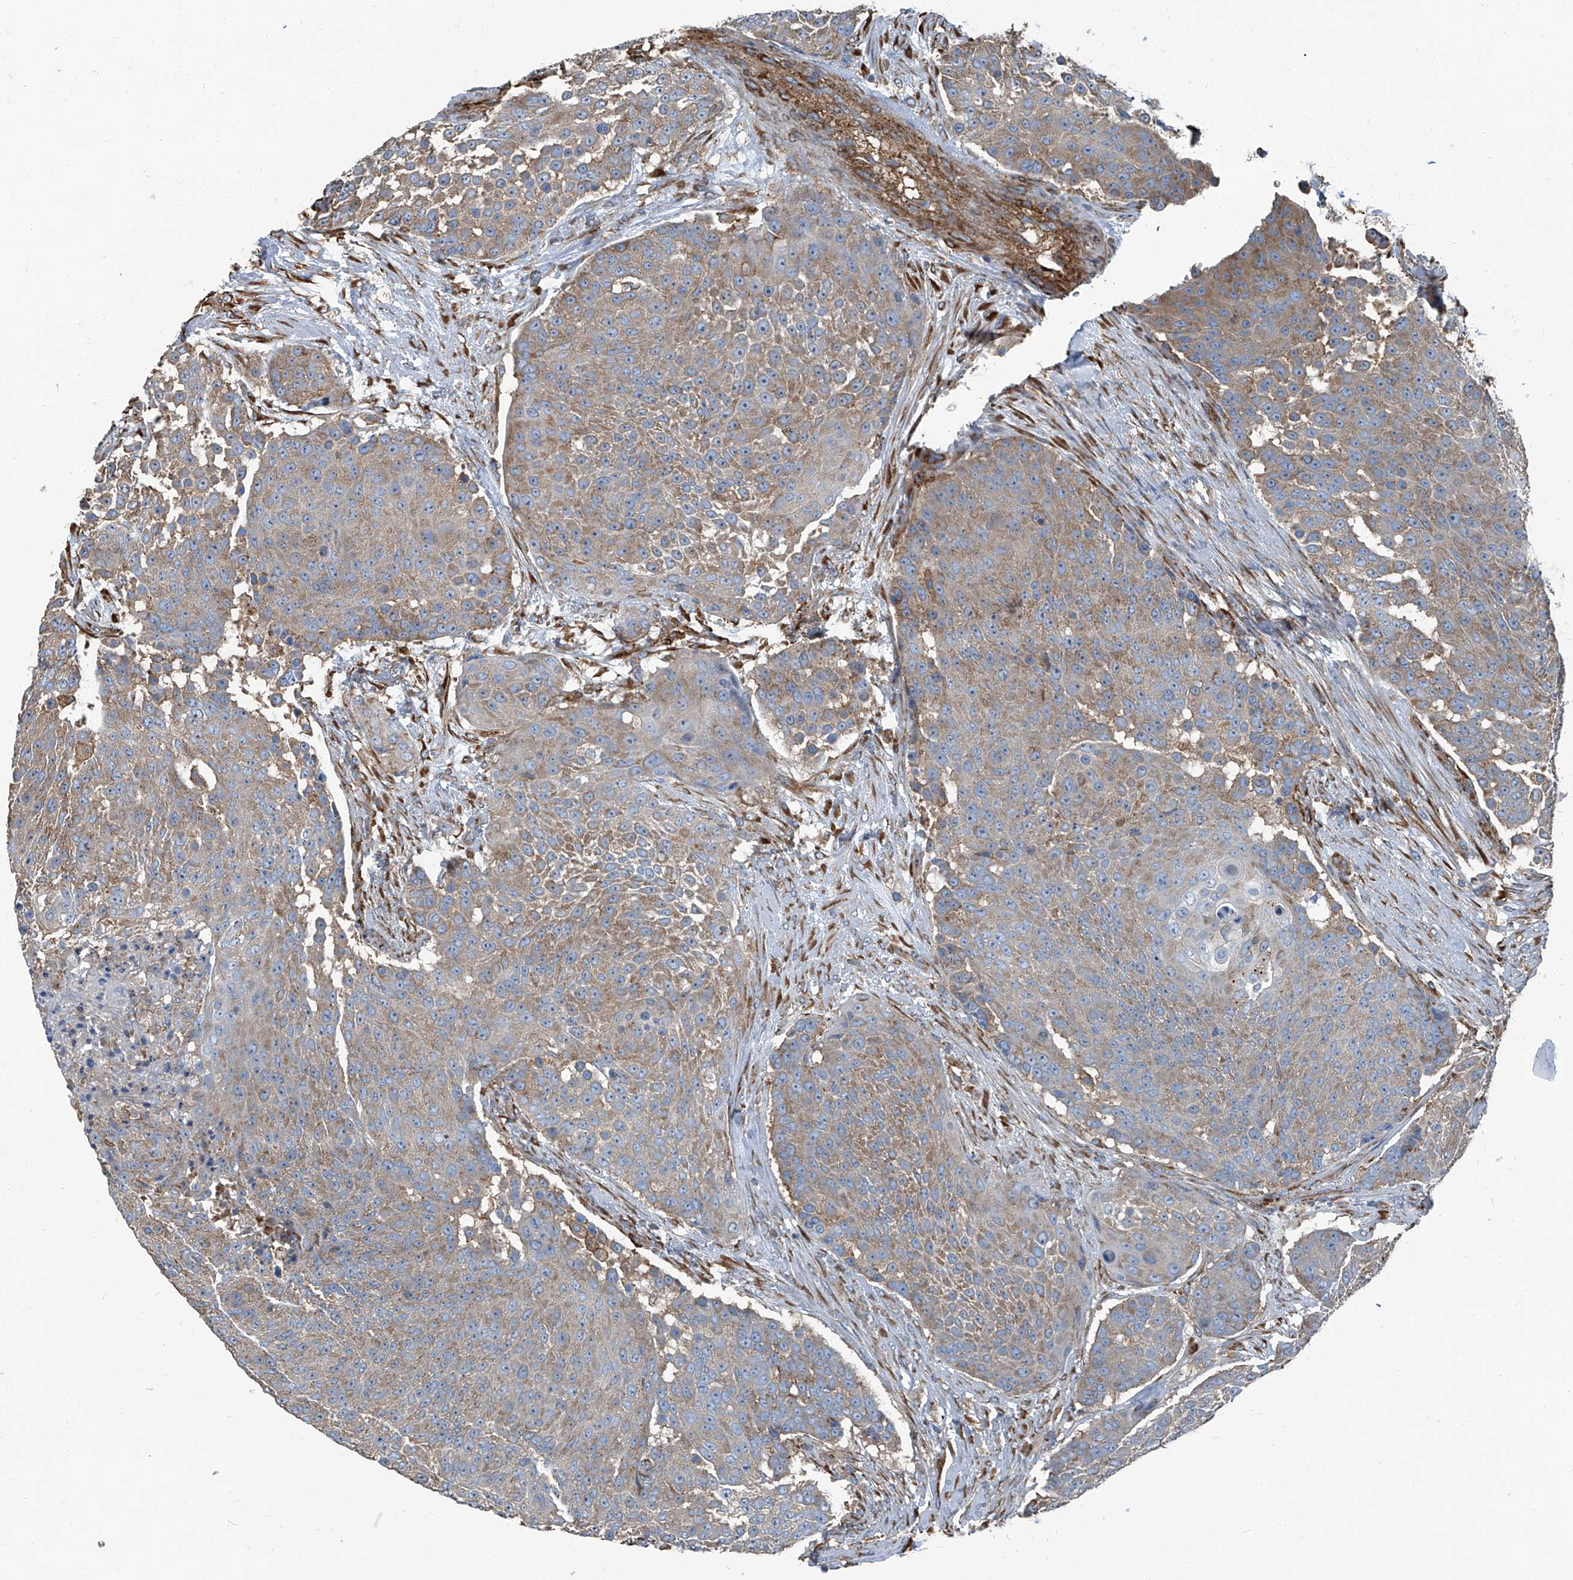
{"staining": {"intensity": "weak", "quantity": "25%-75%", "location": "cytoplasmic/membranous"}, "tissue": "urothelial cancer", "cell_type": "Tumor cells", "image_type": "cancer", "snomed": [{"axis": "morphology", "description": "Urothelial carcinoma, High grade"}, {"axis": "topography", "description": "Urinary bladder"}], "caption": "Weak cytoplasmic/membranous protein positivity is appreciated in about 25%-75% of tumor cells in high-grade urothelial carcinoma.", "gene": "SEPTIN7", "patient": {"sex": "female", "age": 63}}